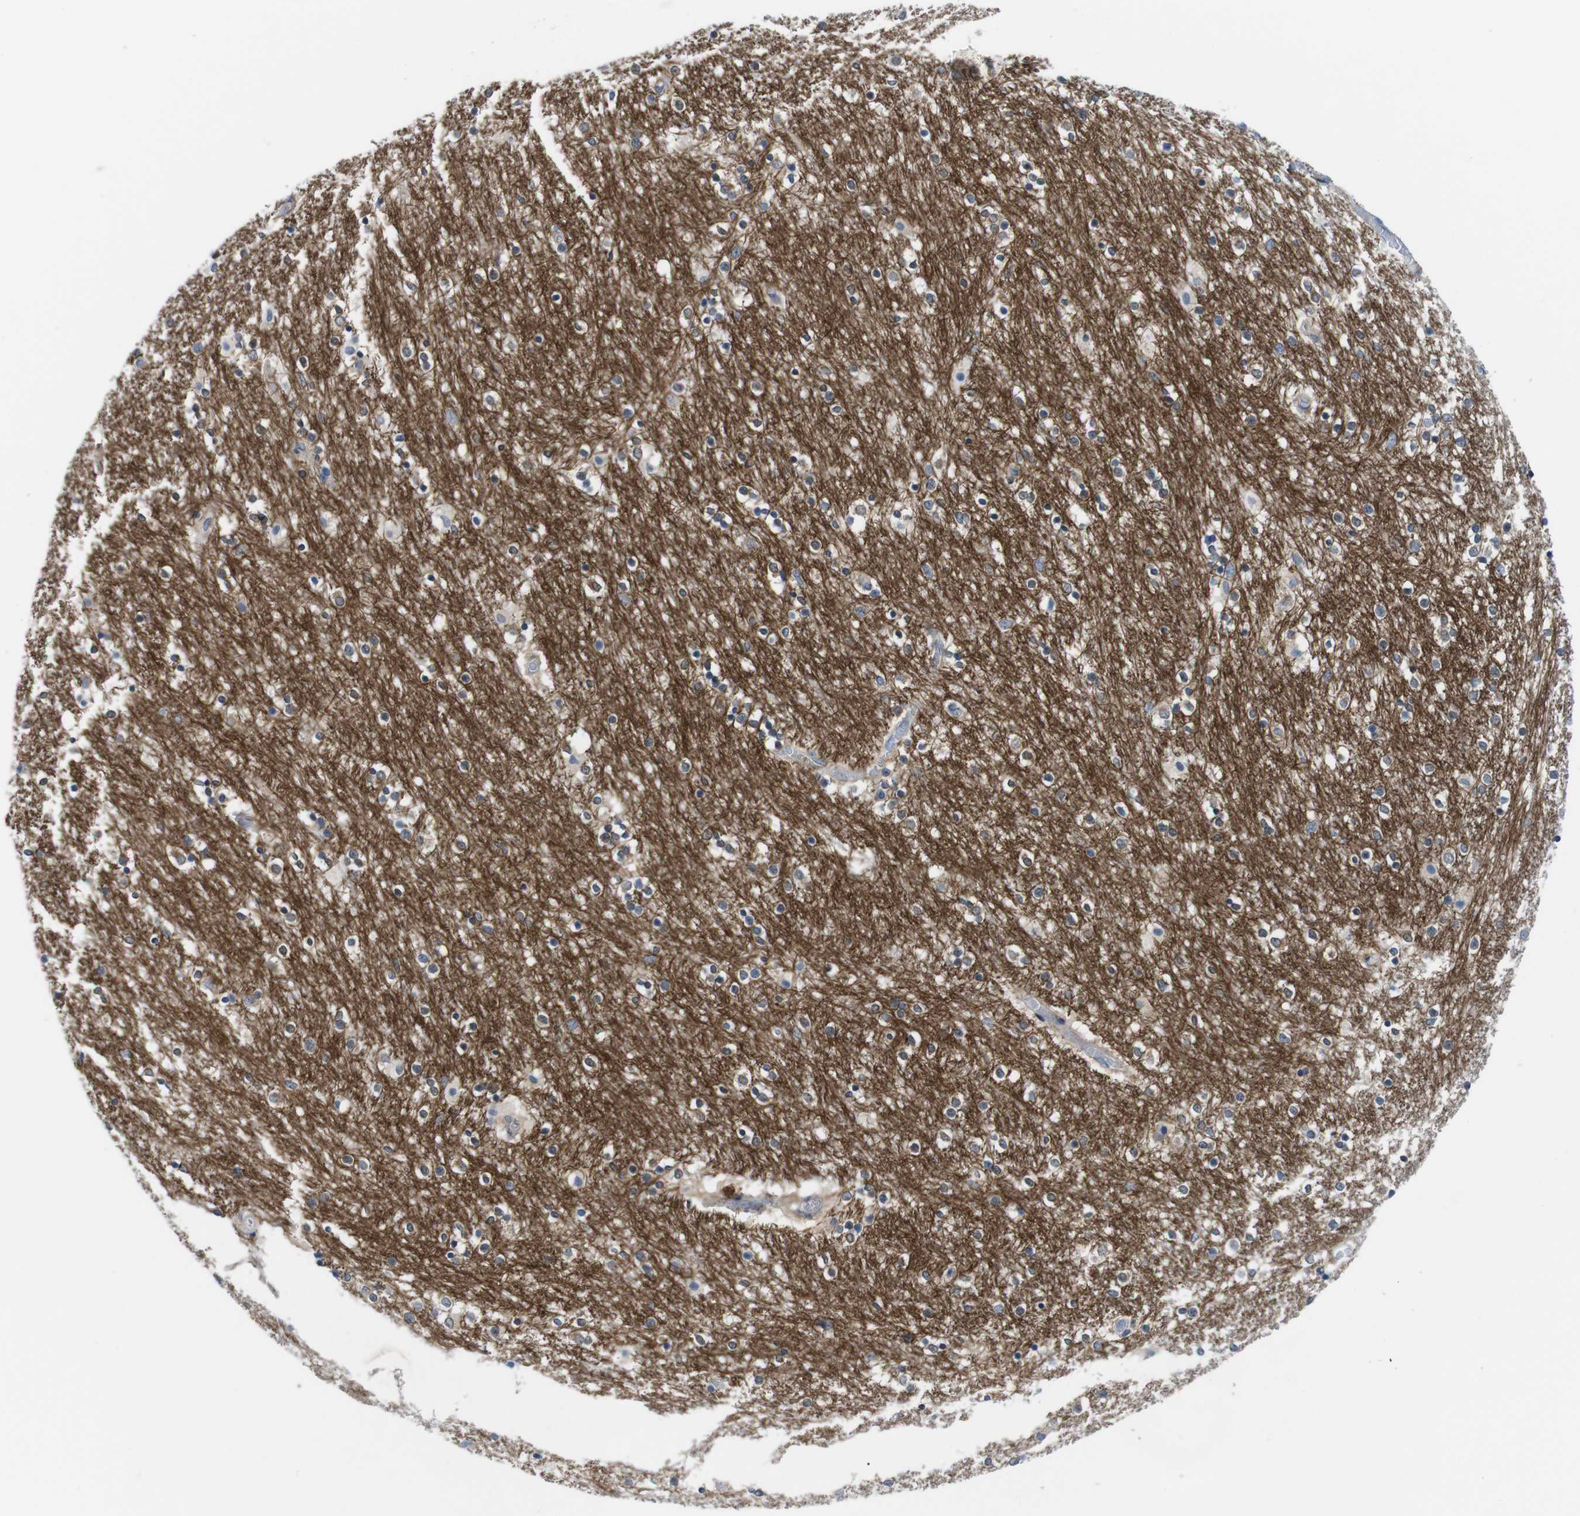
{"staining": {"intensity": "moderate", "quantity": "<25%", "location": "cytoplasmic/membranous"}, "tissue": "caudate", "cell_type": "Glial cells", "image_type": "normal", "snomed": [{"axis": "morphology", "description": "Normal tissue, NOS"}, {"axis": "topography", "description": "Lateral ventricle wall"}], "caption": "Protein analysis of unremarkable caudate shows moderate cytoplasmic/membranous positivity in about <25% of glial cells.", "gene": "CD300C", "patient": {"sex": "female", "age": 54}}